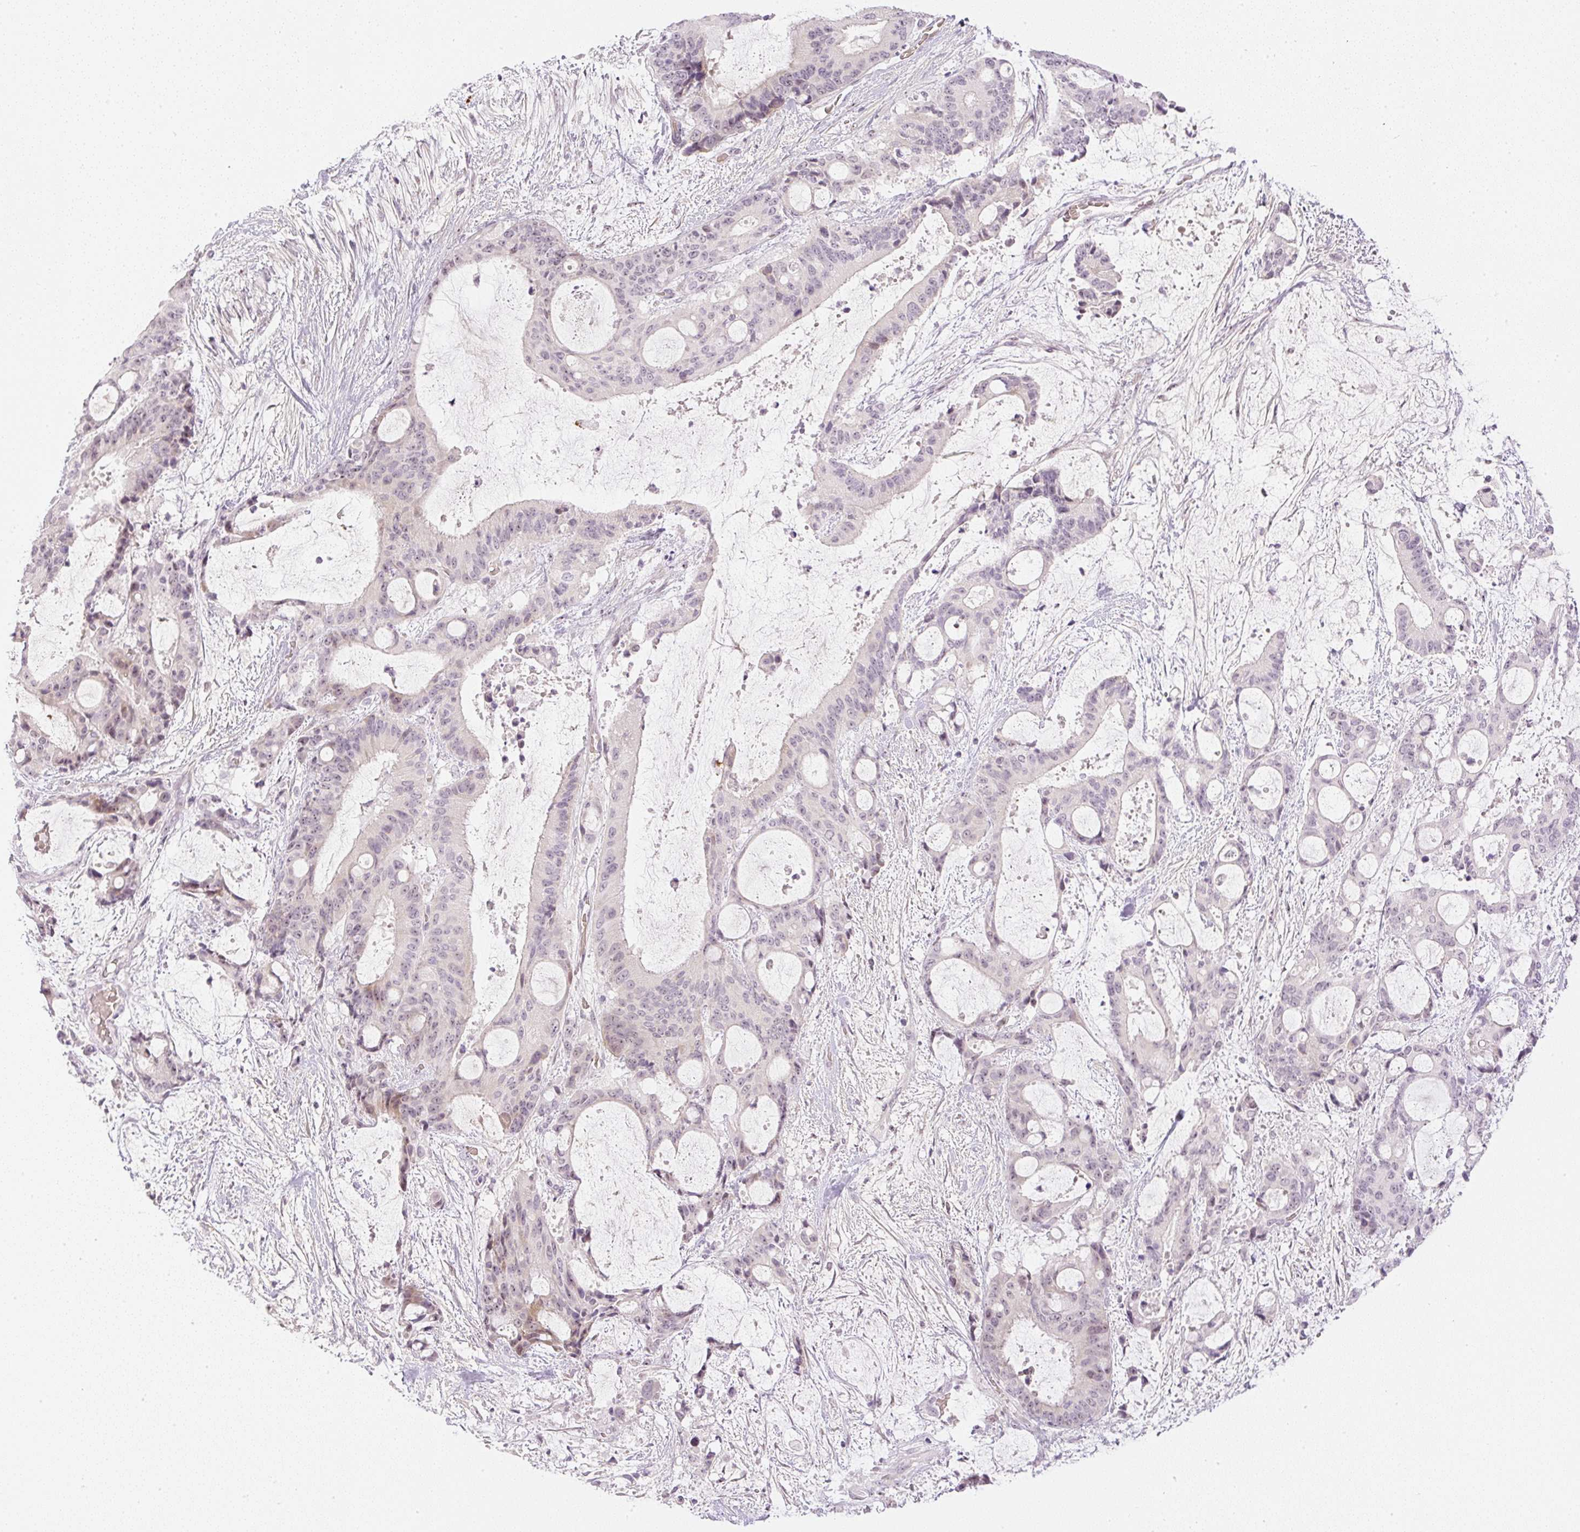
{"staining": {"intensity": "moderate", "quantity": "<25%", "location": "cytoplasmic/membranous,nuclear"}, "tissue": "liver cancer", "cell_type": "Tumor cells", "image_type": "cancer", "snomed": [{"axis": "morphology", "description": "Normal tissue, NOS"}, {"axis": "morphology", "description": "Cholangiocarcinoma"}, {"axis": "topography", "description": "Liver"}, {"axis": "topography", "description": "Peripheral nerve tissue"}], "caption": "Immunohistochemical staining of liver cholangiocarcinoma shows low levels of moderate cytoplasmic/membranous and nuclear expression in about <25% of tumor cells.", "gene": "AAR2", "patient": {"sex": "female", "age": 73}}